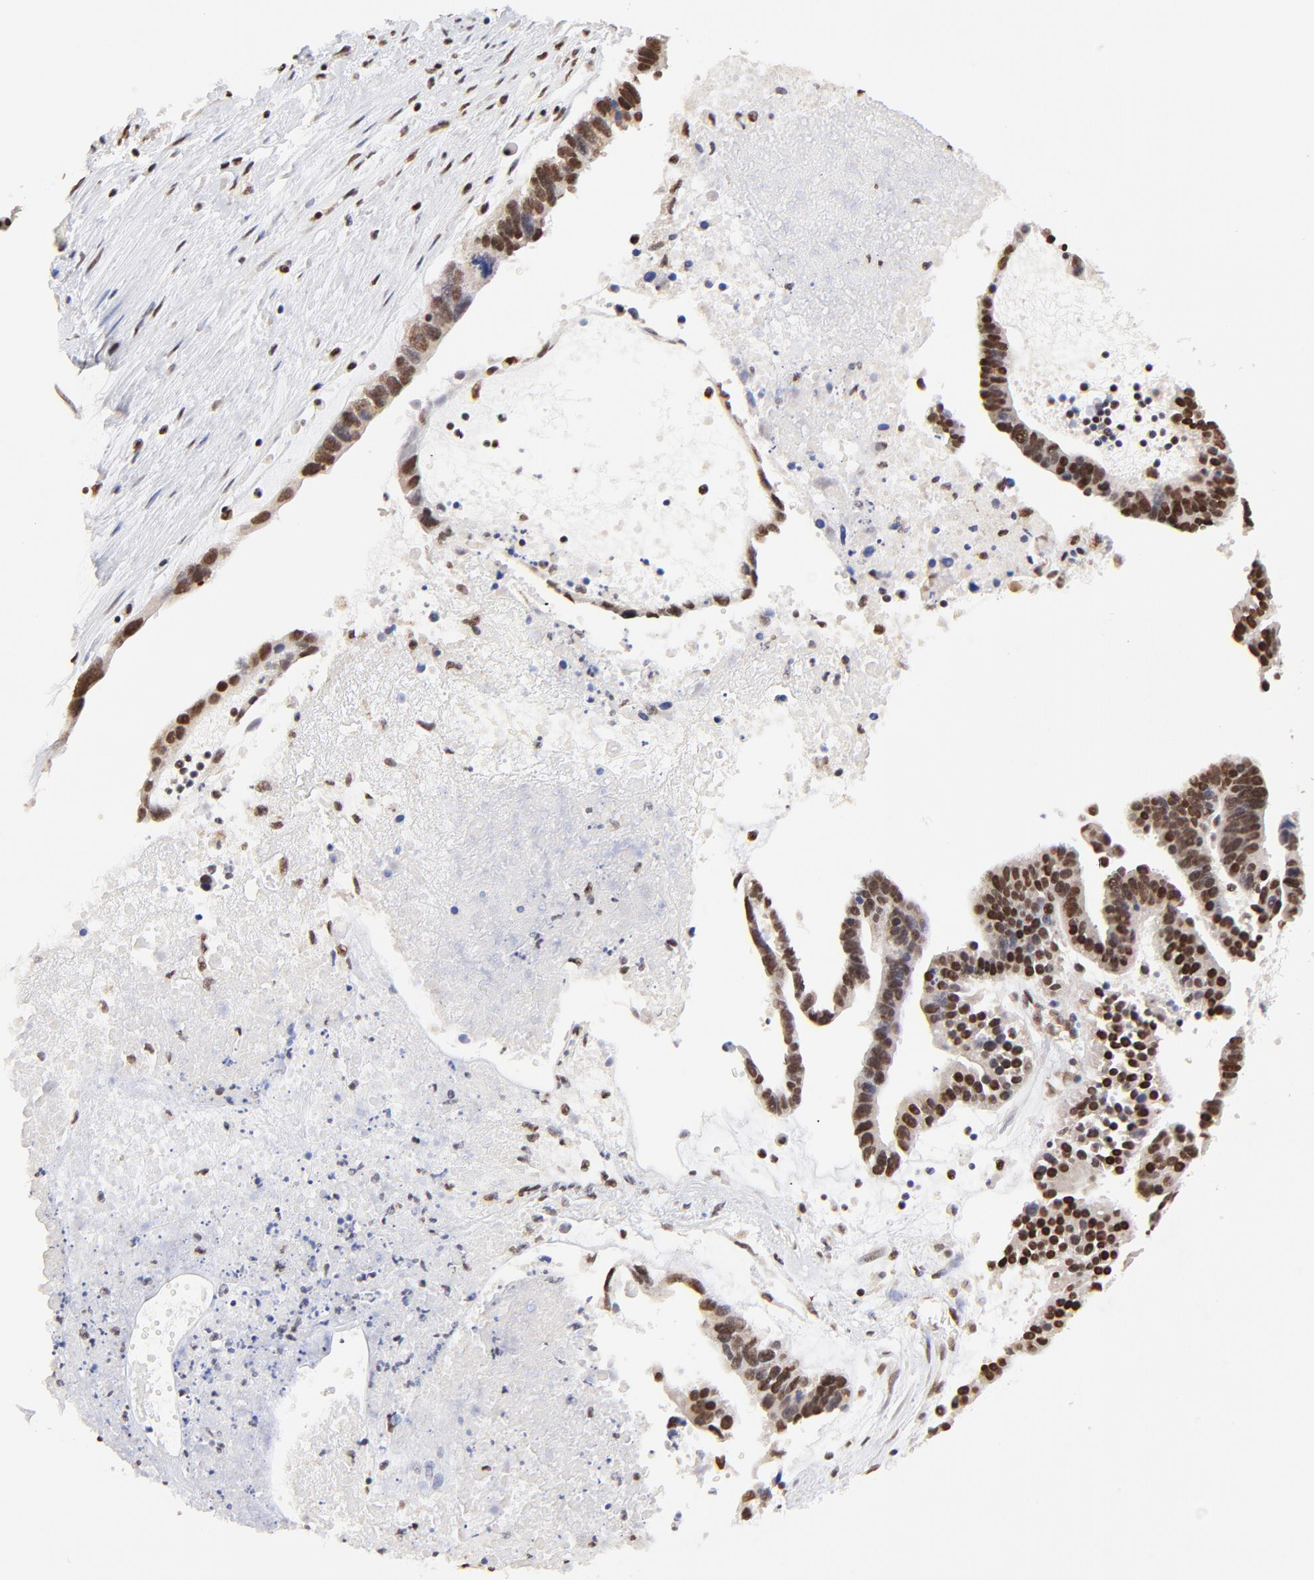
{"staining": {"intensity": "strong", "quantity": ">75%", "location": "cytoplasmic/membranous,nuclear"}, "tissue": "ovarian cancer", "cell_type": "Tumor cells", "image_type": "cancer", "snomed": [{"axis": "morphology", "description": "Carcinoma, endometroid"}, {"axis": "morphology", "description": "Cystadenocarcinoma, serous, NOS"}, {"axis": "topography", "description": "Ovary"}], "caption": "Strong cytoplasmic/membranous and nuclear expression for a protein is present in about >75% of tumor cells of endometroid carcinoma (ovarian) using immunohistochemistry (IHC).", "gene": "ZNF670", "patient": {"sex": "female", "age": 45}}